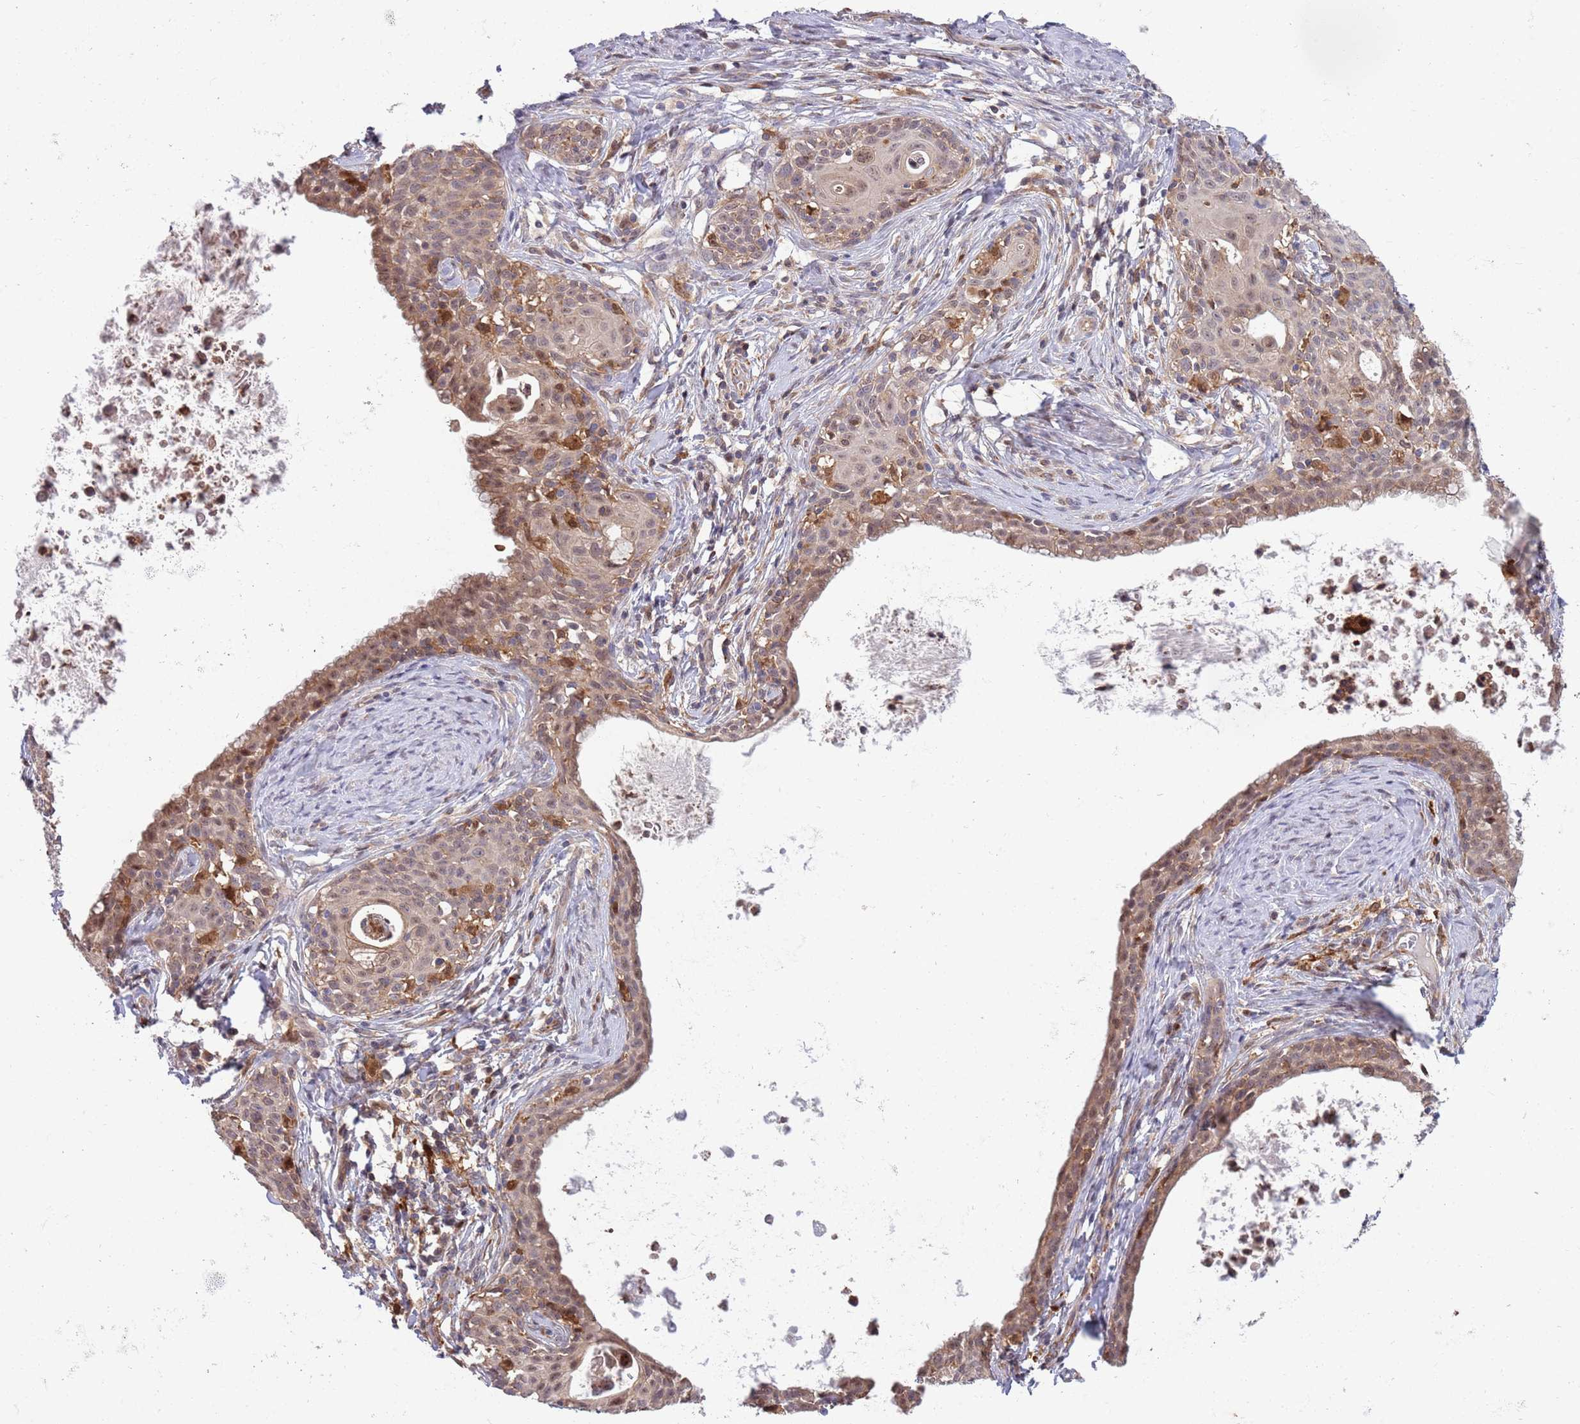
{"staining": {"intensity": "weak", "quantity": "25%-75%", "location": "cytoplasmic/membranous"}, "tissue": "cervical cancer", "cell_type": "Tumor cells", "image_type": "cancer", "snomed": [{"axis": "morphology", "description": "Squamous cell carcinoma, NOS"}, {"axis": "topography", "description": "Cervix"}], "caption": "Immunohistochemistry staining of squamous cell carcinoma (cervical), which shows low levels of weak cytoplasmic/membranous positivity in approximately 25%-75% of tumor cells indicating weak cytoplasmic/membranous protein staining. The staining was performed using DAB (brown) for protein detection and nuclei were counterstained in hematoxylin (blue).", "gene": "CCNJL", "patient": {"sex": "female", "age": 52}}